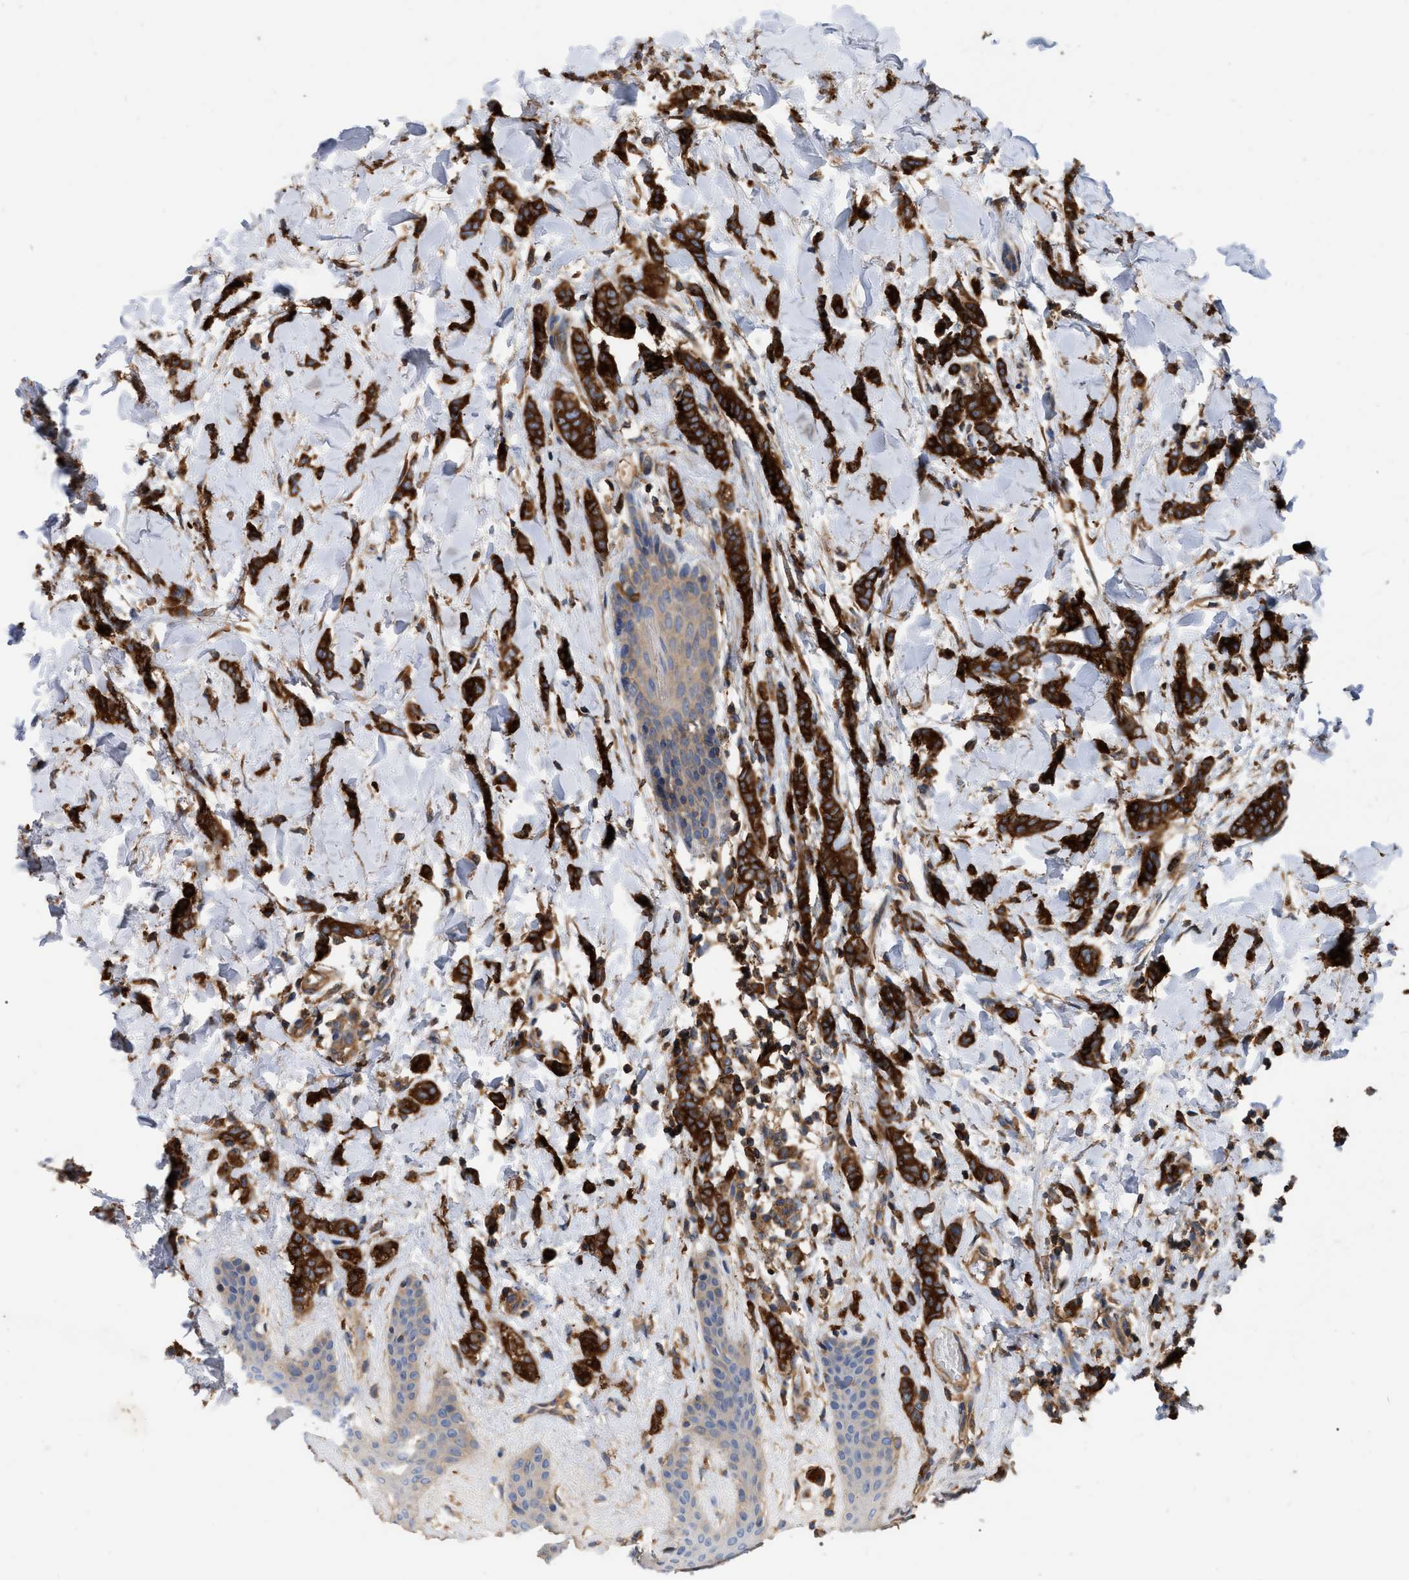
{"staining": {"intensity": "strong", "quantity": ">75%", "location": "cytoplasmic/membranous"}, "tissue": "breast cancer", "cell_type": "Tumor cells", "image_type": "cancer", "snomed": [{"axis": "morphology", "description": "Lobular carcinoma"}, {"axis": "topography", "description": "Skin"}, {"axis": "topography", "description": "Breast"}], "caption": "Protein staining of breast cancer (lobular carcinoma) tissue reveals strong cytoplasmic/membranous positivity in approximately >75% of tumor cells.", "gene": "RABEP1", "patient": {"sex": "female", "age": 46}}